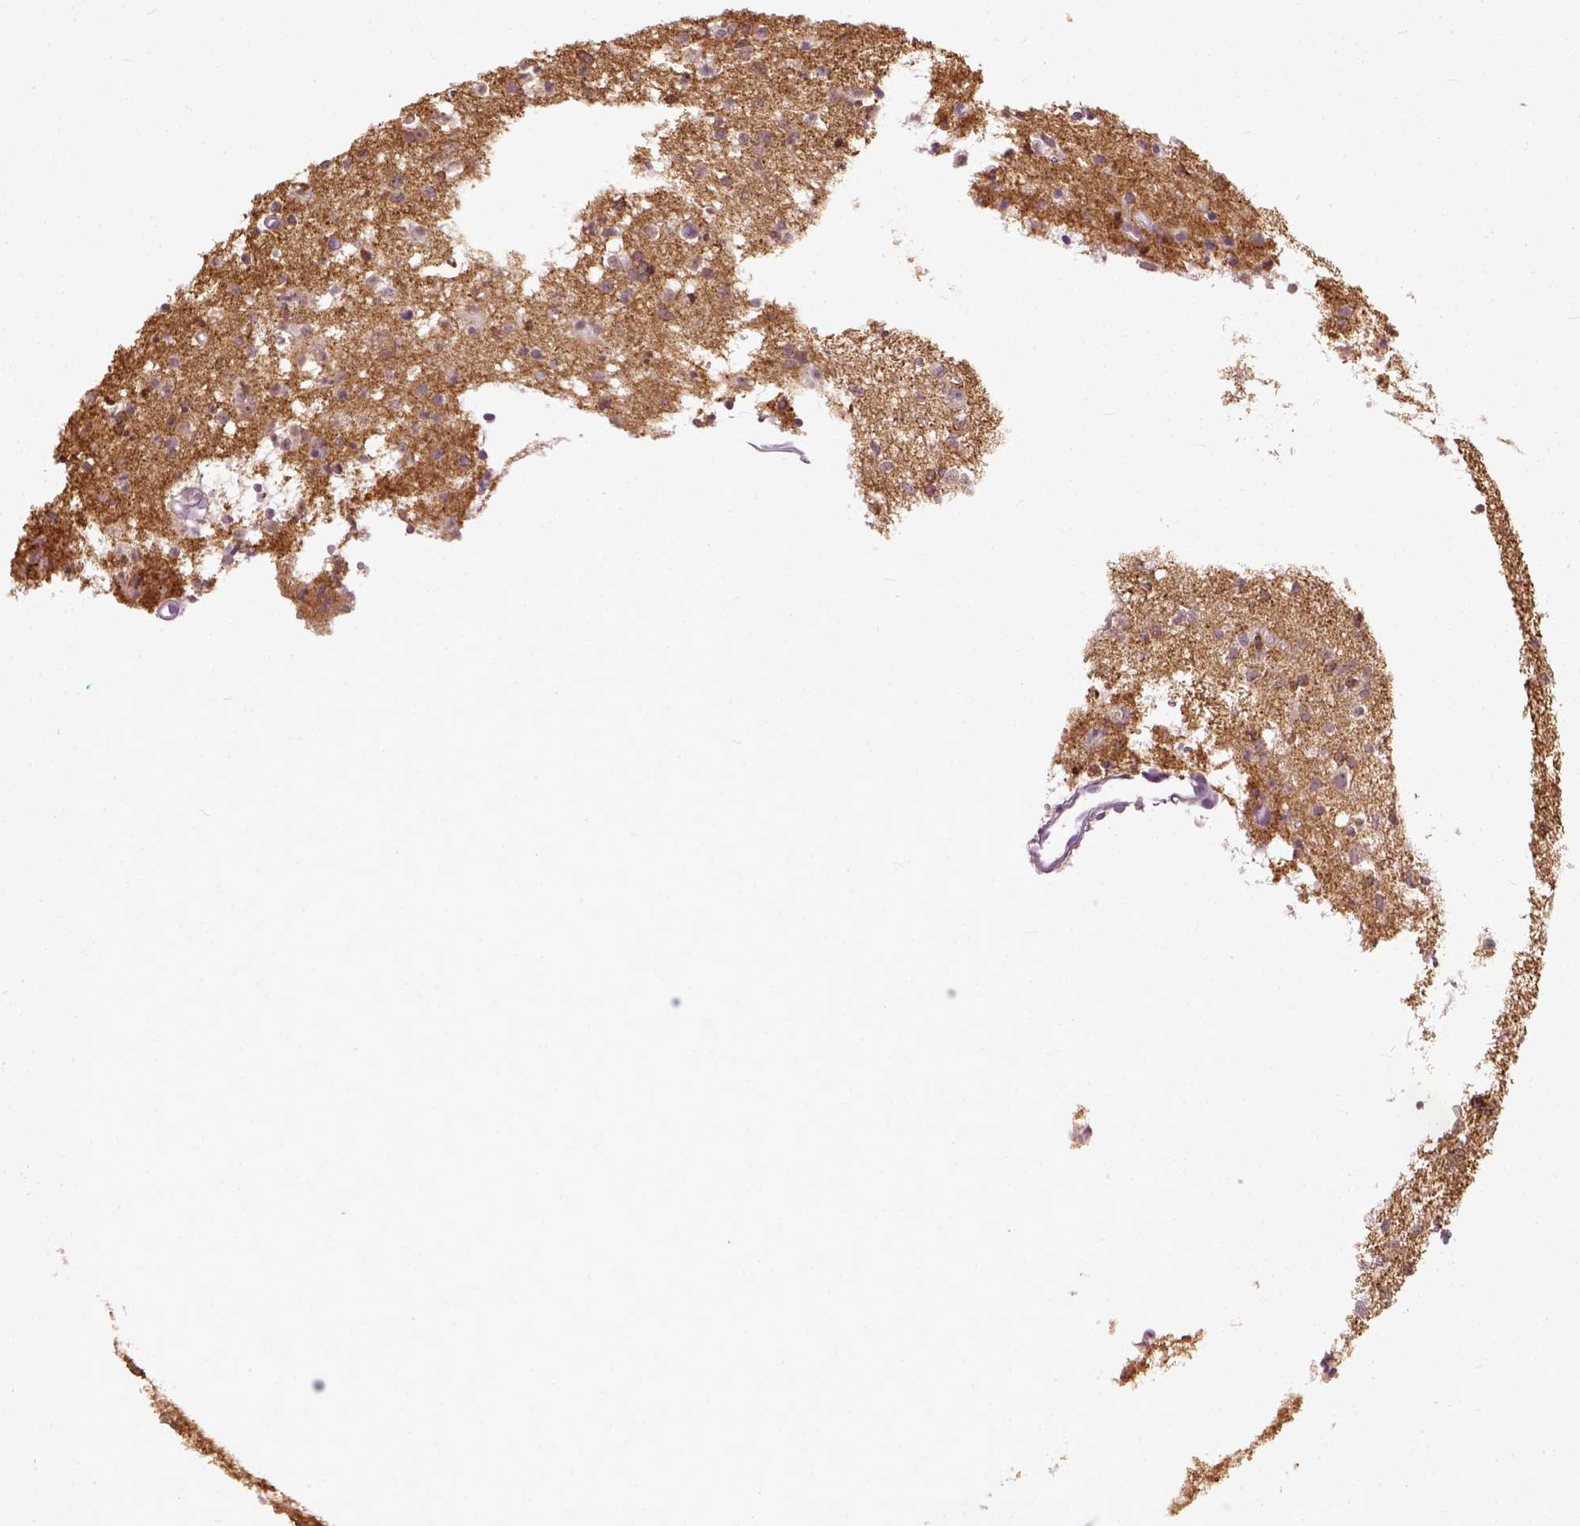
{"staining": {"intensity": "strong", "quantity": "<25%", "location": "cytoplasmic/membranous"}, "tissue": "glioma", "cell_type": "Tumor cells", "image_type": "cancer", "snomed": [{"axis": "morphology", "description": "Glioma, malignant, Low grade"}, {"axis": "topography", "description": "Brain"}], "caption": "A micrograph of human malignant low-grade glioma stained for a protein demonstrates strong cytoplasmic/membranous brown staining in tumor cells. The protein of interest is stained brown, and the nuclei are stained in blue (DAB (3,3'-diaminobenzidine) IHC with brightfield microscopy, high magnification).", "gene": "MAPT", "patient": {"sex": "male", "age": 64}}